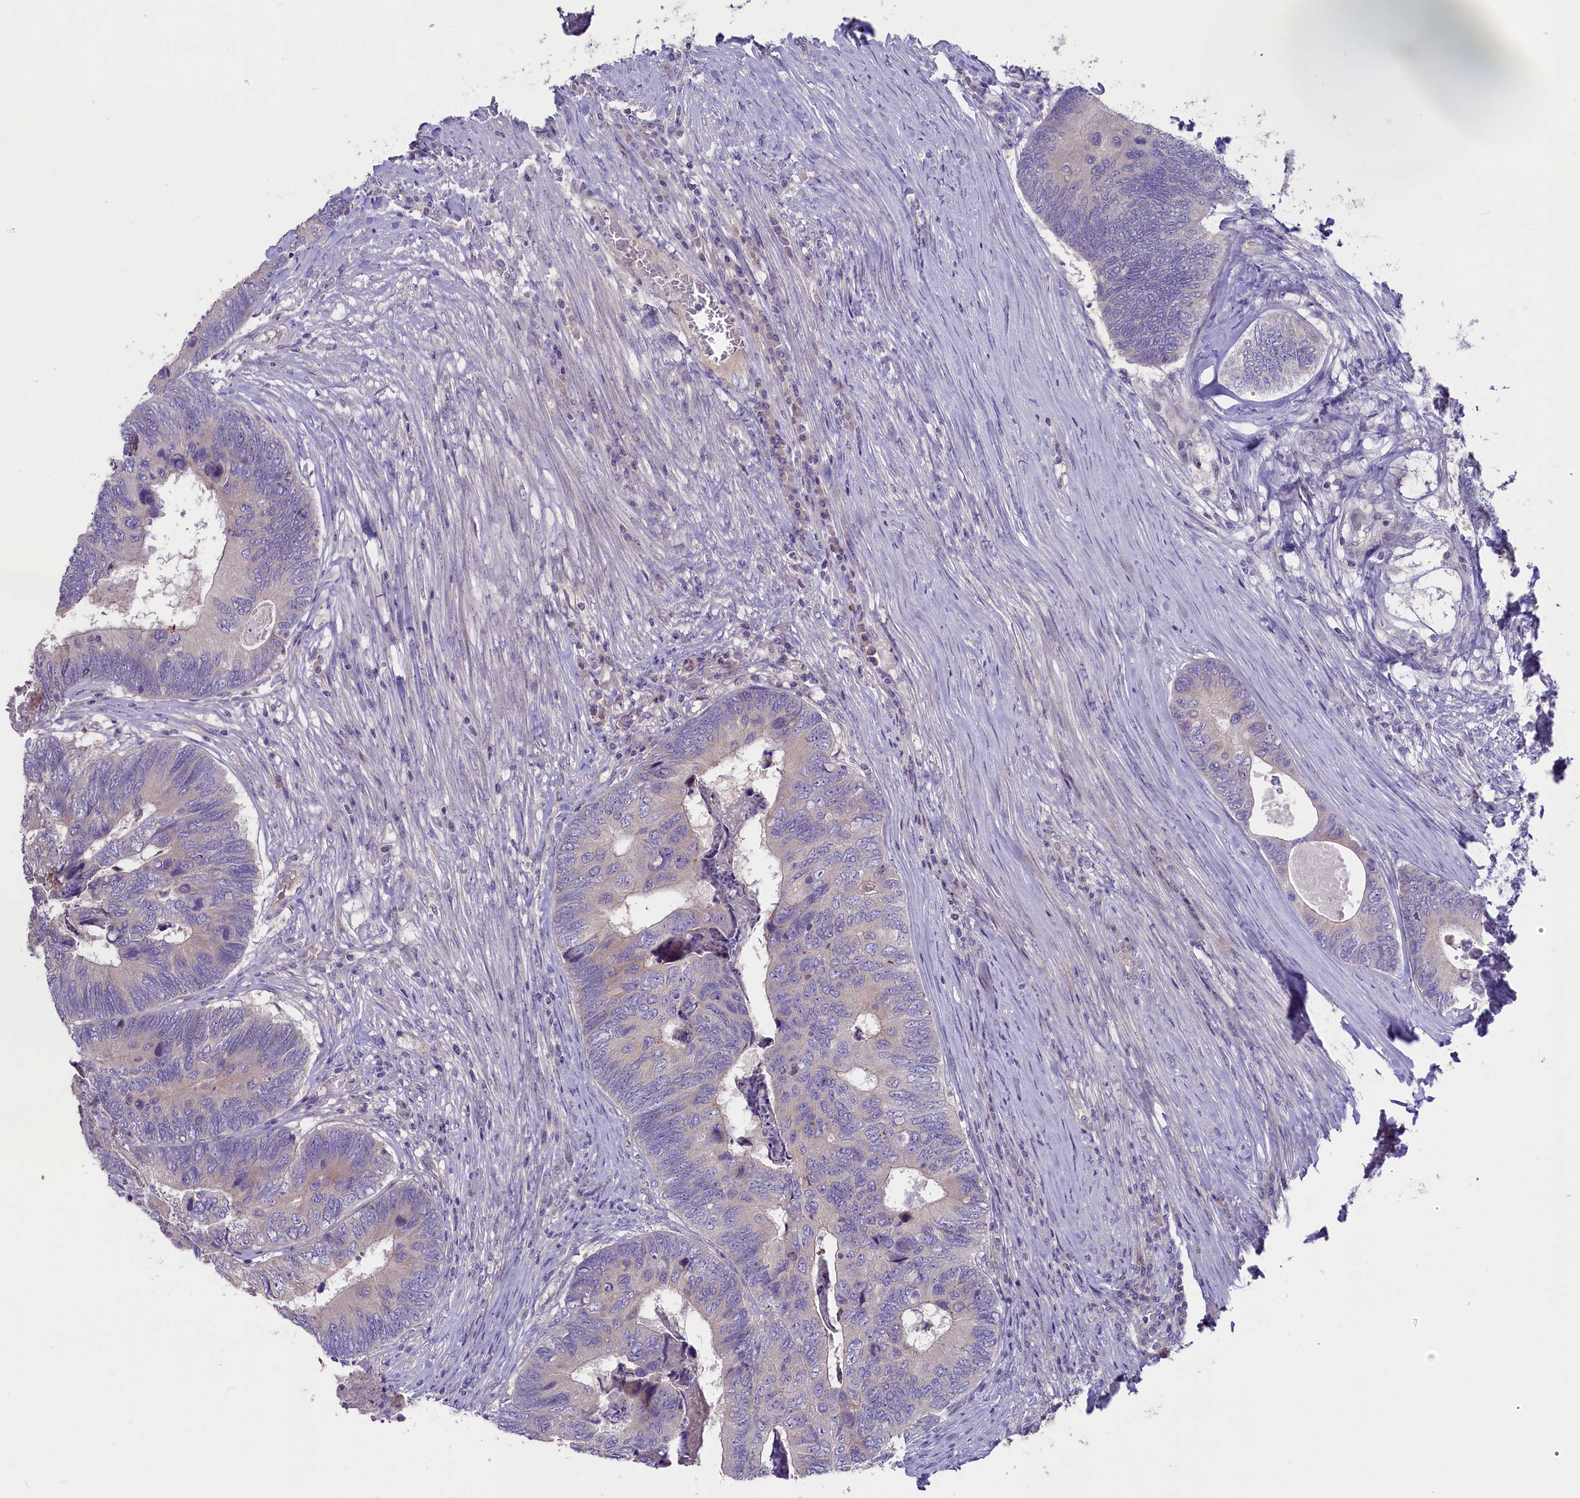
{"staining": {"intensity": "negative", "quantity": "none", "location": "none"}, "tissue": "colorectal cancer", "cell_type": "Tumor cells", "image_type": "cancer", "snomed": [{"axis": "morphology", "description": "Adenocarcinoma, NOS"}, {"axis": "topography", "description": "Colon"}], "caption": "IHC of human adenocarcinoma (colorectal) reveals no expression in tumor cells.", "gene": "CD99L2", "patient": {"sex": "female", "age": 67}}